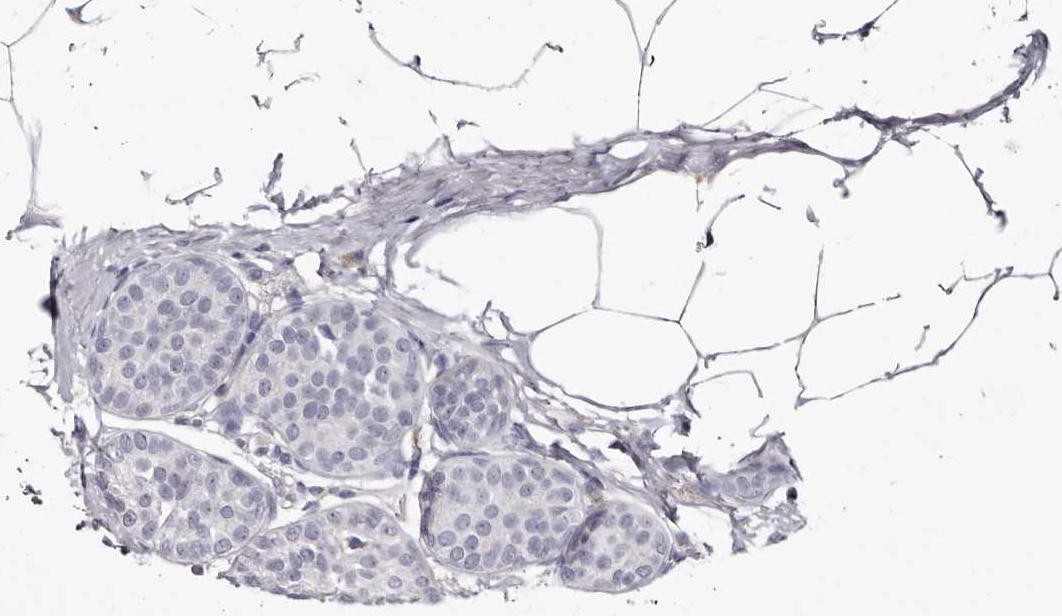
{"staining": {"intensity": "negative", "quantity": "none", "location": "none"}, "tissue": "breast cancer", "cell_type": "Tumor cells", "image_type": "cancer", "snomed": [{"axis": "morphology", "description": "Lobular carcinoma, in situ"}, {"axis": "morphology", "description": "Lobular carcinoma"}, {"axis": "topography", "description": "Breast"}], "caption": "The photomicrograph shows no staining of tumor cells in breast cancer (lobular carcinoma in situ).", "gene": "CA6", "patient": {"sex": "female", "age": 41}}